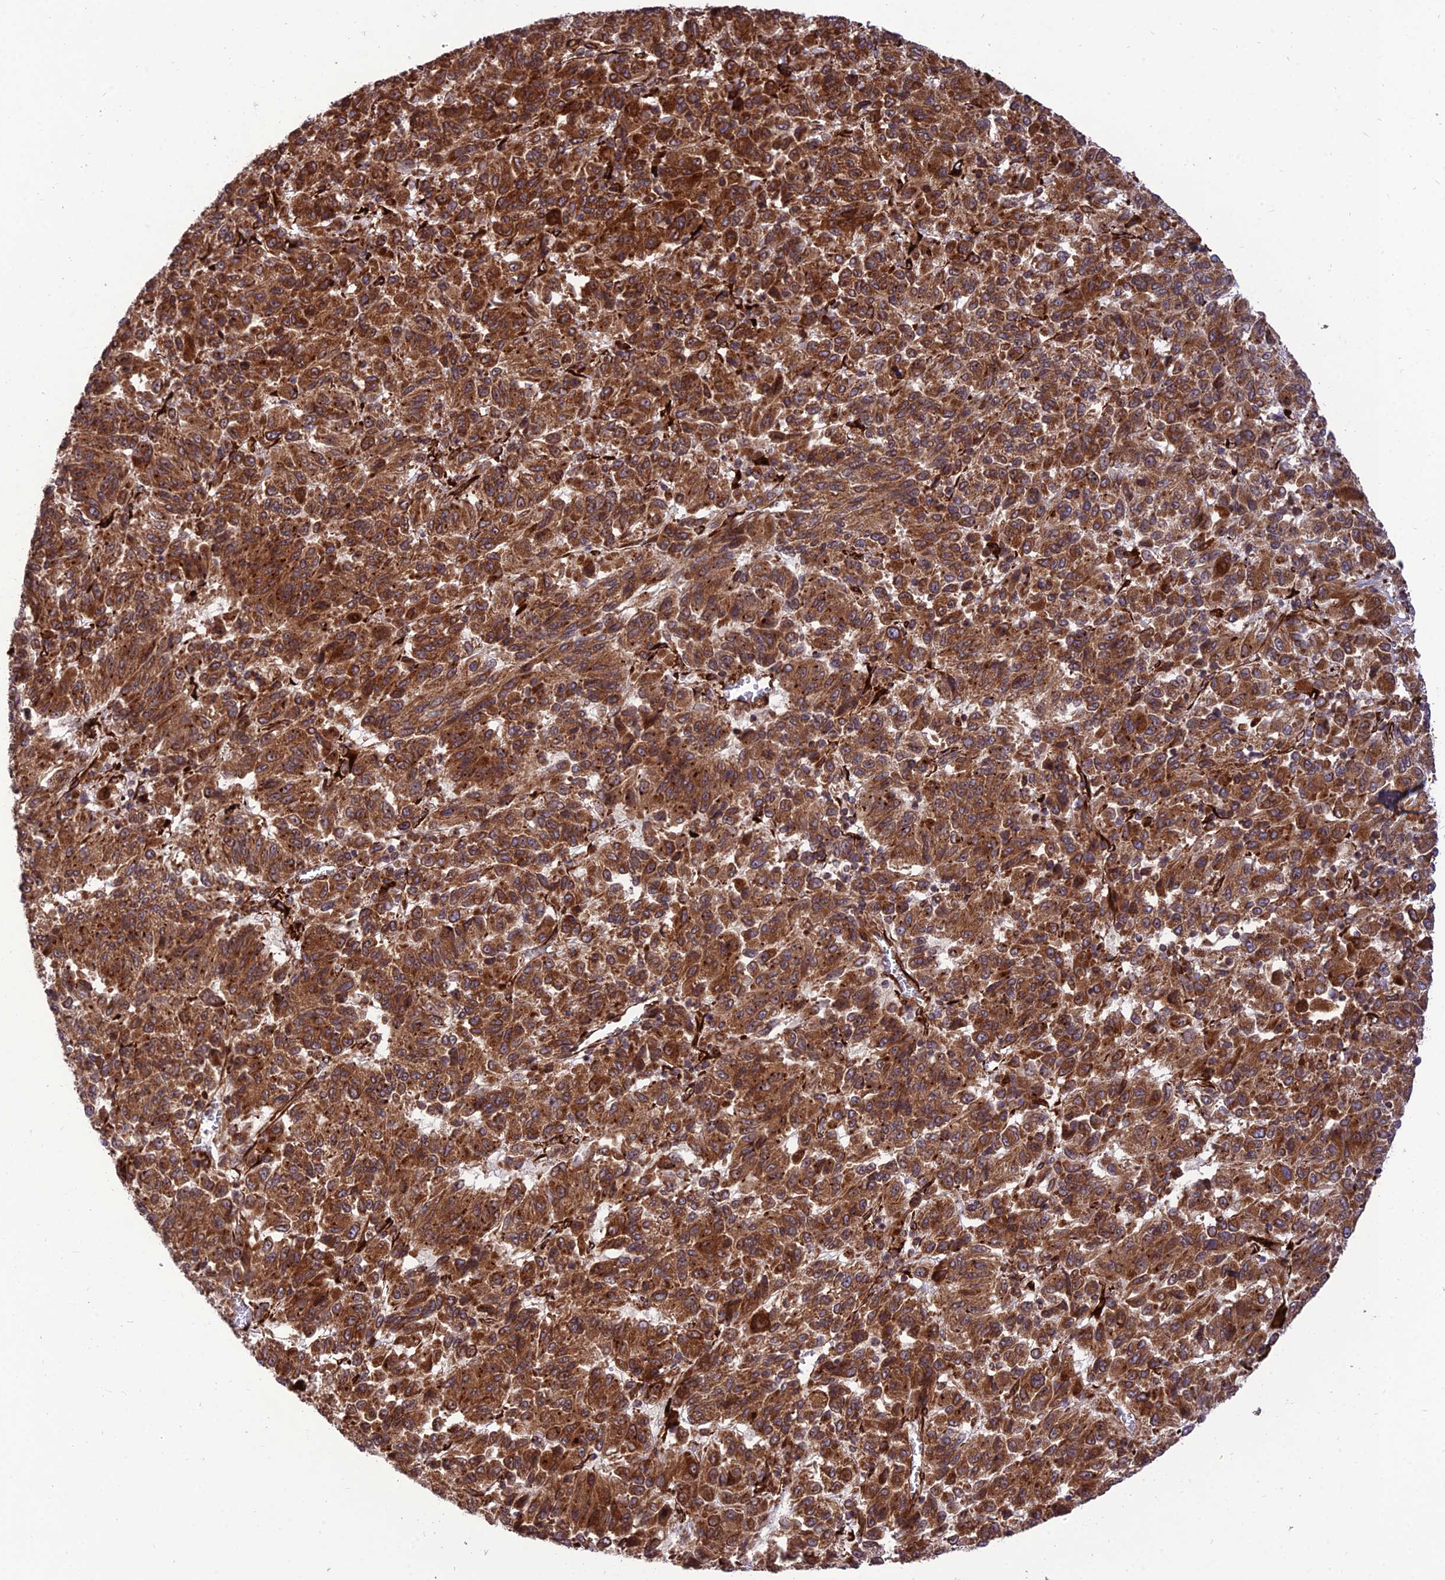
{"staining": {"intensity": "strong", "quantity": ">75%", "location": "cytoplasmic/membranous"}, "tissue": "melanoma", "cell_type": "Tumor cells", "image_type": "cancer", "snomed": [{"axis": "morphology", "description": "Malignant melanoma, Metastatic site"}, {"axis": "topography", "description": "Lung"}], "caption": "DAB immunohistochemical staining of human melanoma reveals strong cytoplasmic/membranous protein staining in about >75% of tumor cells.", "gene": "CRTAP", "patient": {"sex": "male", "age": 64}}